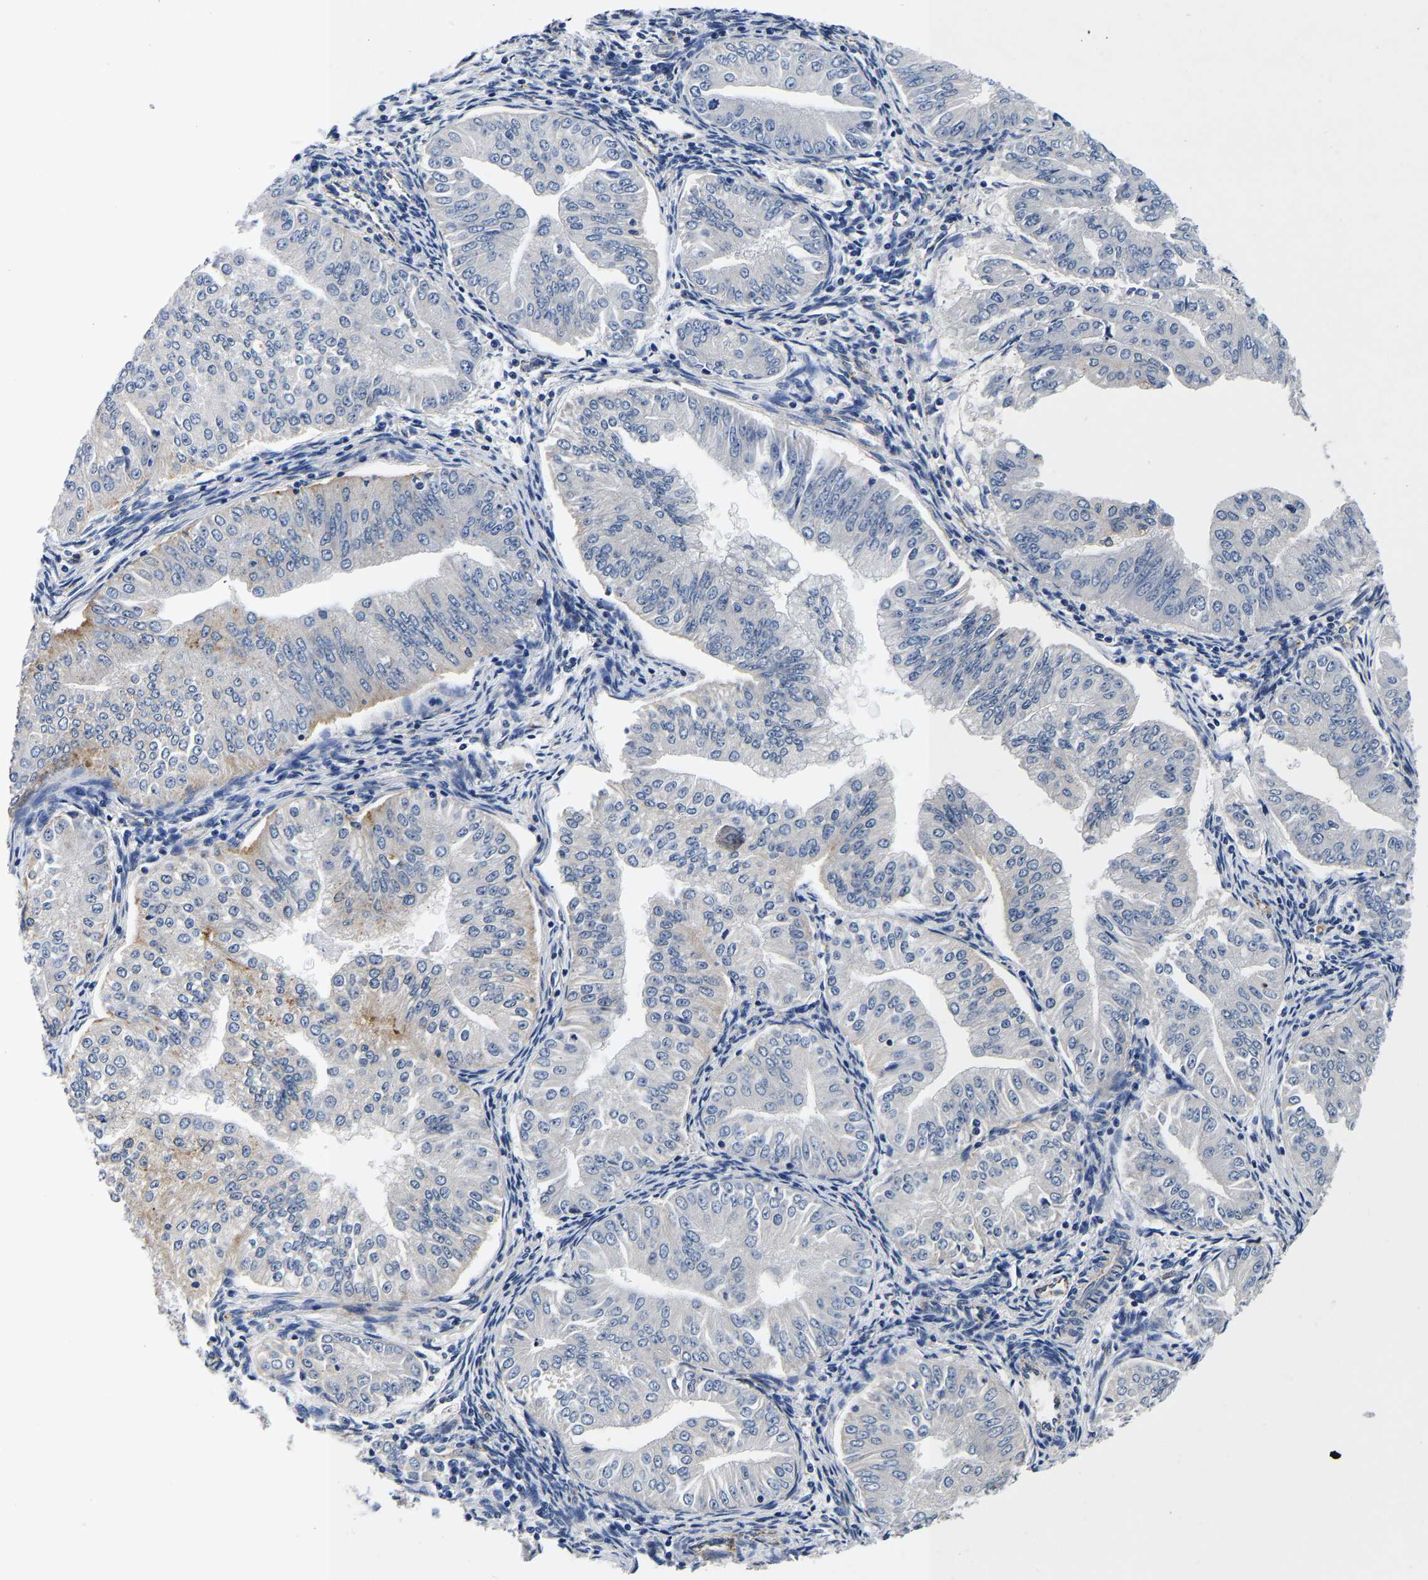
{"staining": {"intensity": "negative", "quantity": "none", "location": "none"}, "tissue": "endometrial cancer", "cell_type": "Tumor cells", "image_type": "cancer", "snomed": [{"axis": "morphology", "description": "Normal tissue, NOS"}, {"axis": "morphology", "description": "Adenocarcinoma, NOS"}, {"axis": "topography", "description": "Endometrium"}], "caption": "Immunohistochemical staining of endometrial adenocarcinoma shows no significant staining in tumor cells. The staining was performed using DAB to visualize the protein expression in brown, while the nuclei were stained in blue with hematoxylin (Magnification: 20x).", "gene": "GRN", "patient": {"sex": "female", "age": 53}}